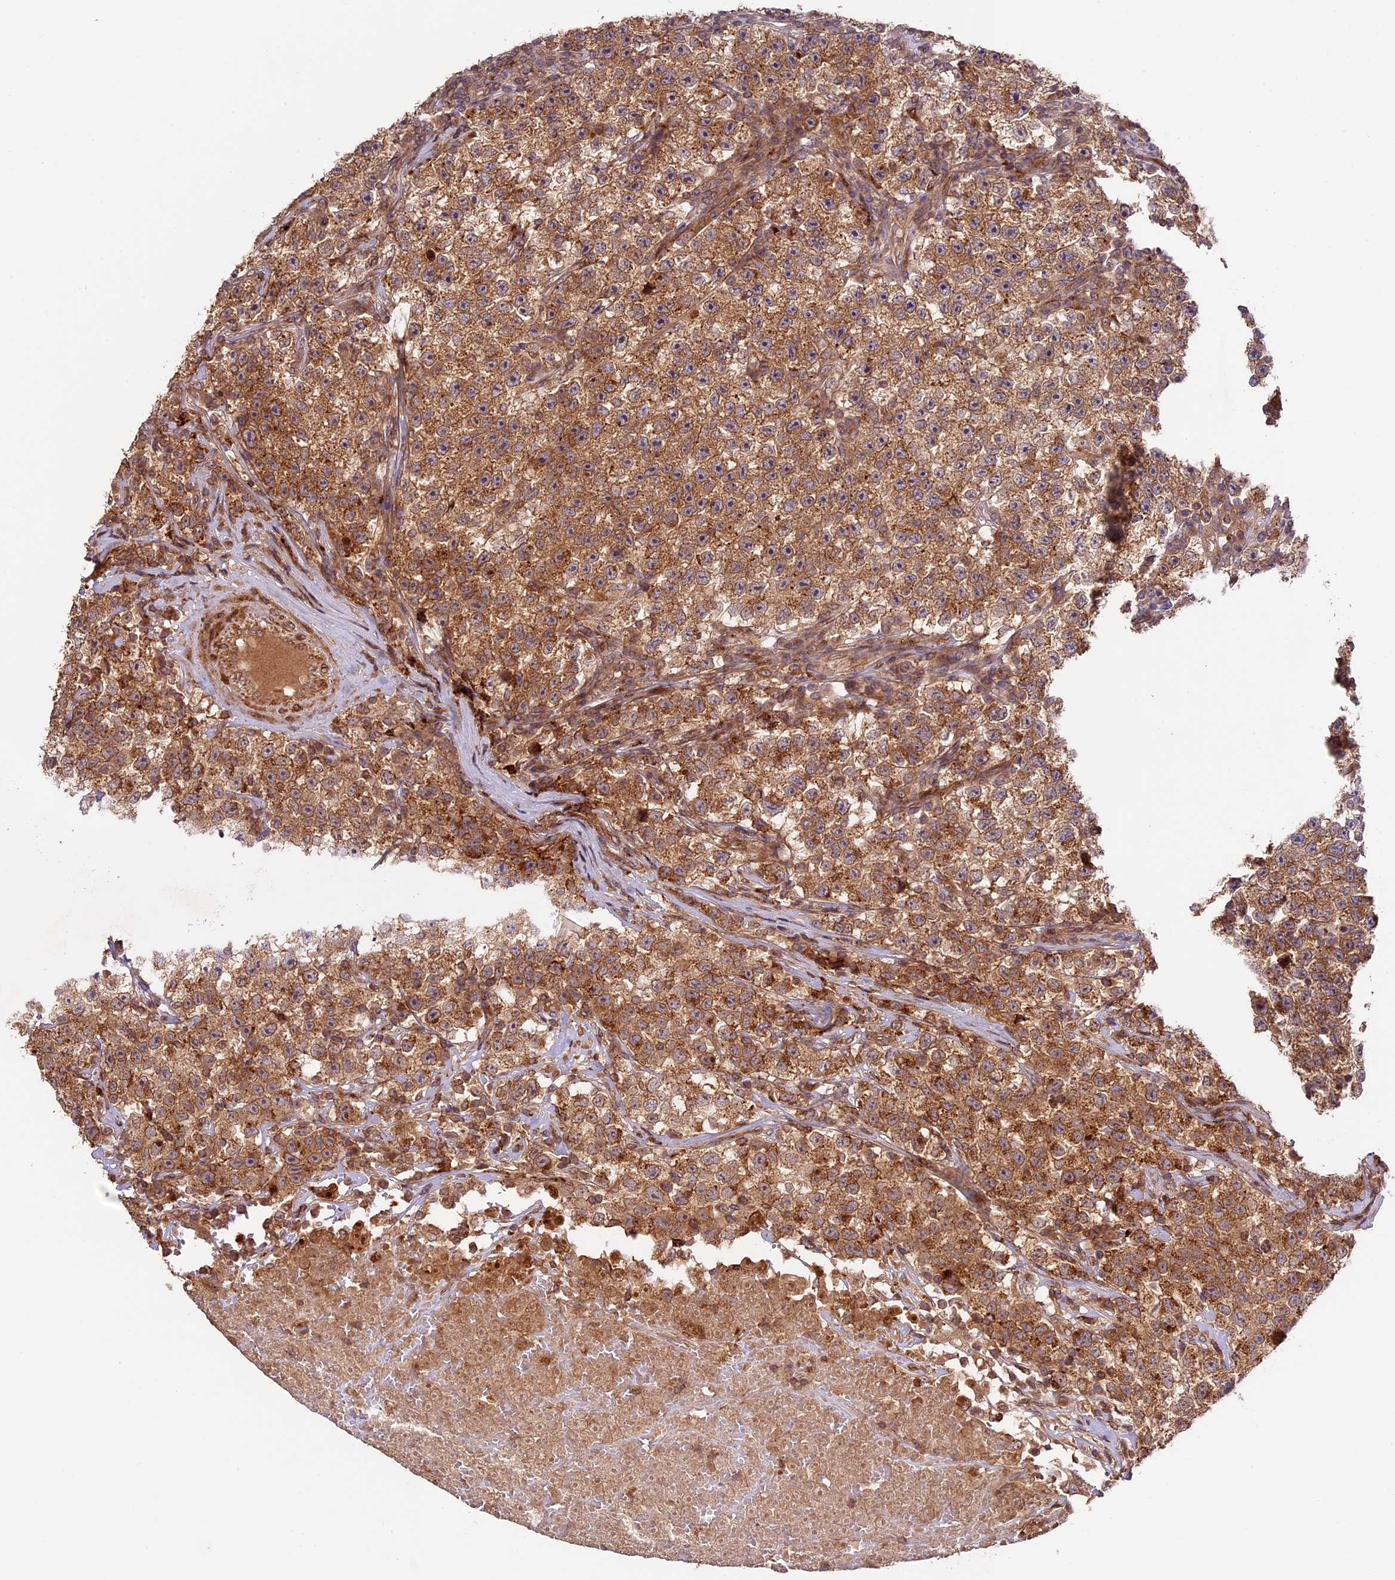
{"staining": {"intensity": "moderate", "quantity": ">75%", "location": "cytoplasmic/membranous"}, "tissue": "testis cancer", "cell_type": "Tumor cells", "image_type": "cancer", "snomed": [{"axis": "morphology", "description": "Seminoma, NOS"}, {"axis": "topography", "description": "Testis"}], "caption": "Protein analysis of seminoma (testis) tissue reveals moderate cytoplasmic/membranous expression in about >75% of tumor cells.", "gene": "DGKH", "patient": {"sex": "male", "age": 22}}